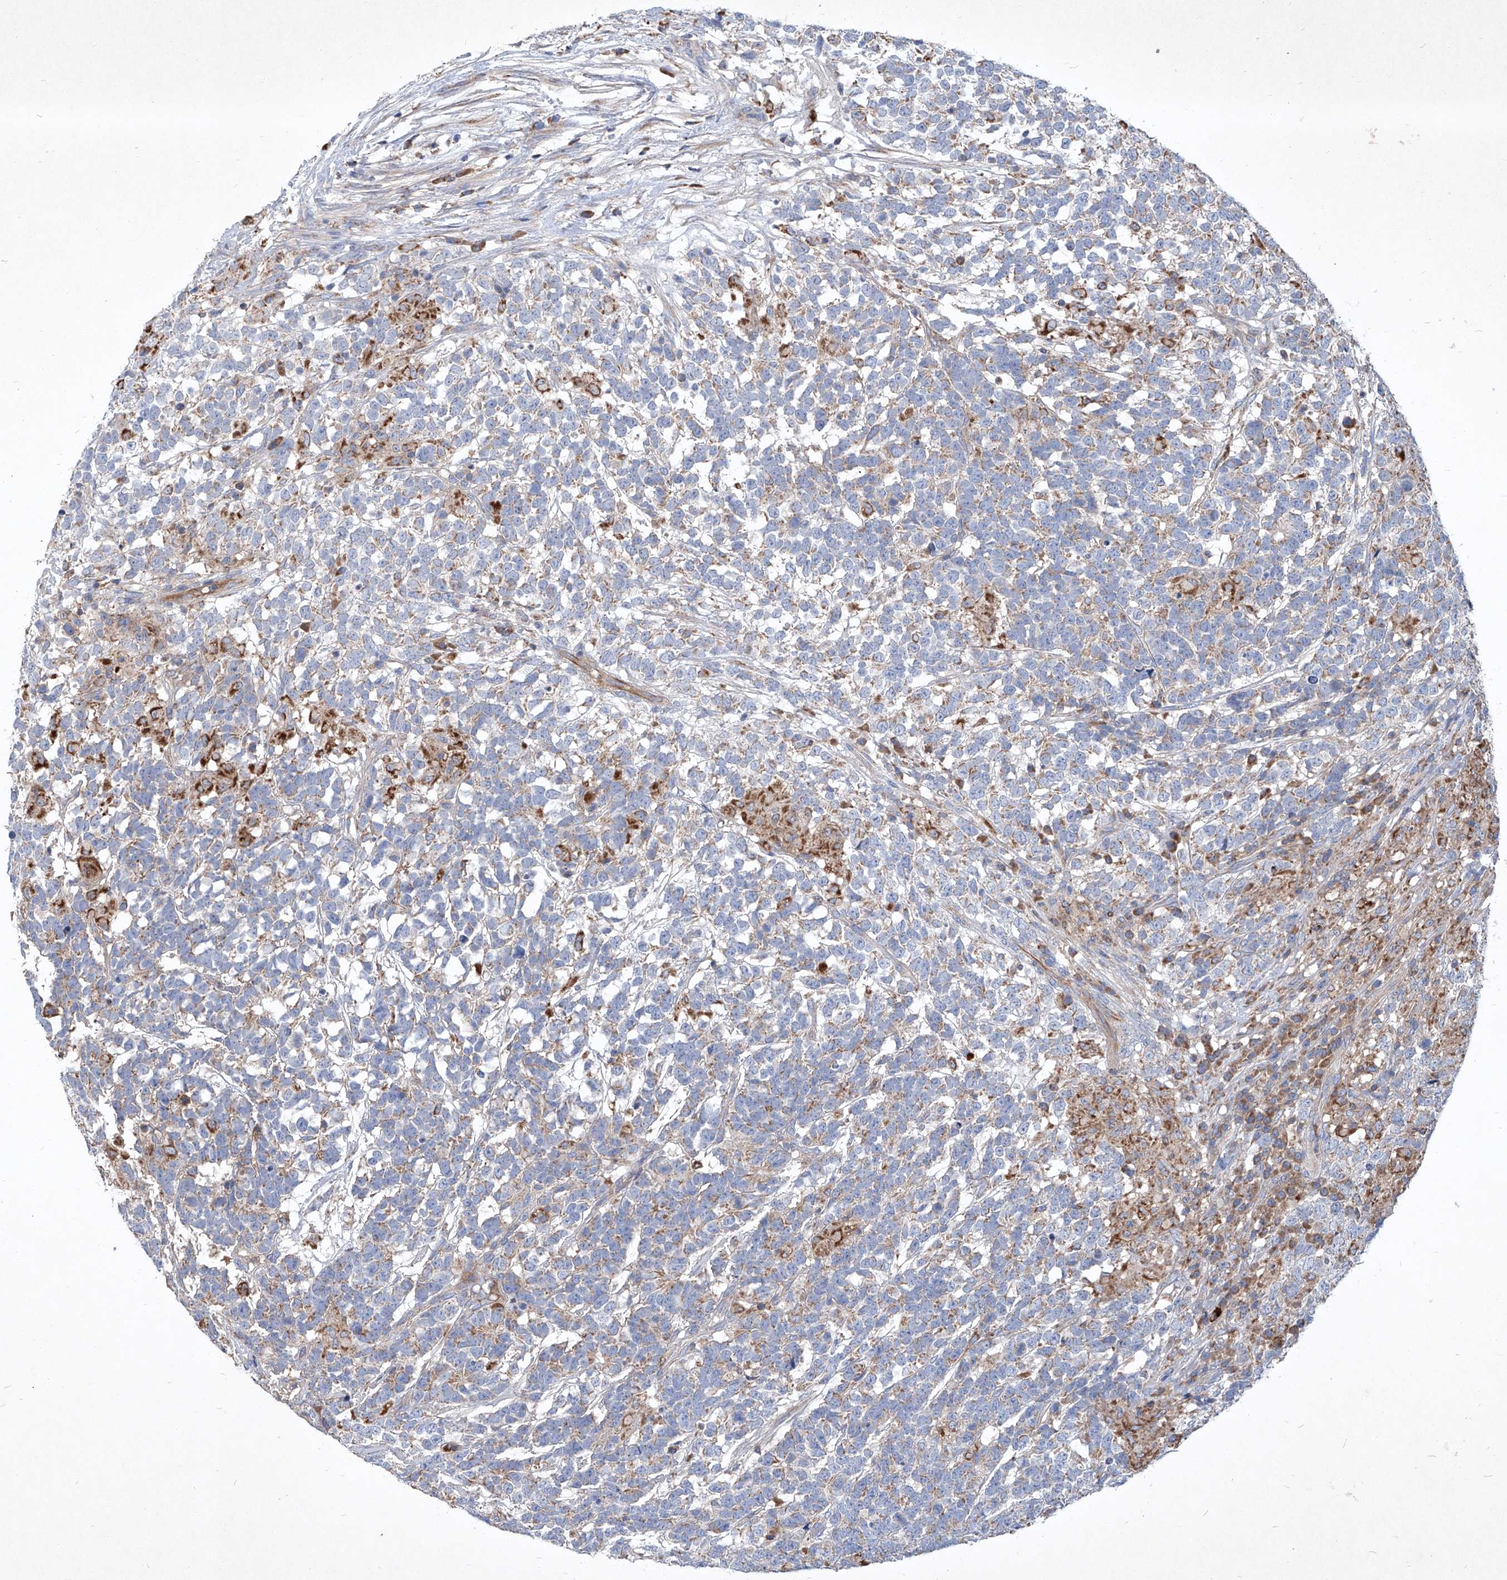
{"staining": {"intensity": "weak", "quantity": "25%-75%", "location": "cytoplasmic/membranous"}, "tissue": "testis cancer", "cell_type": "Tumor cells", "image_type": "cancer", "snomed": [{"axis": "morphology", "description": "Carcinoma, Embryonal, NOS"}, {"axis": "topography", "description": "Testis"}], "caption": "Testis cancer (embryonal carcinoma) stained with a brown dye reveals weak cytoplasmic/membranous positive positivity in about 25%-75% of tumor cells.", "gene": "EPHA8", "patient": {"sex": "male", "age": 26}}